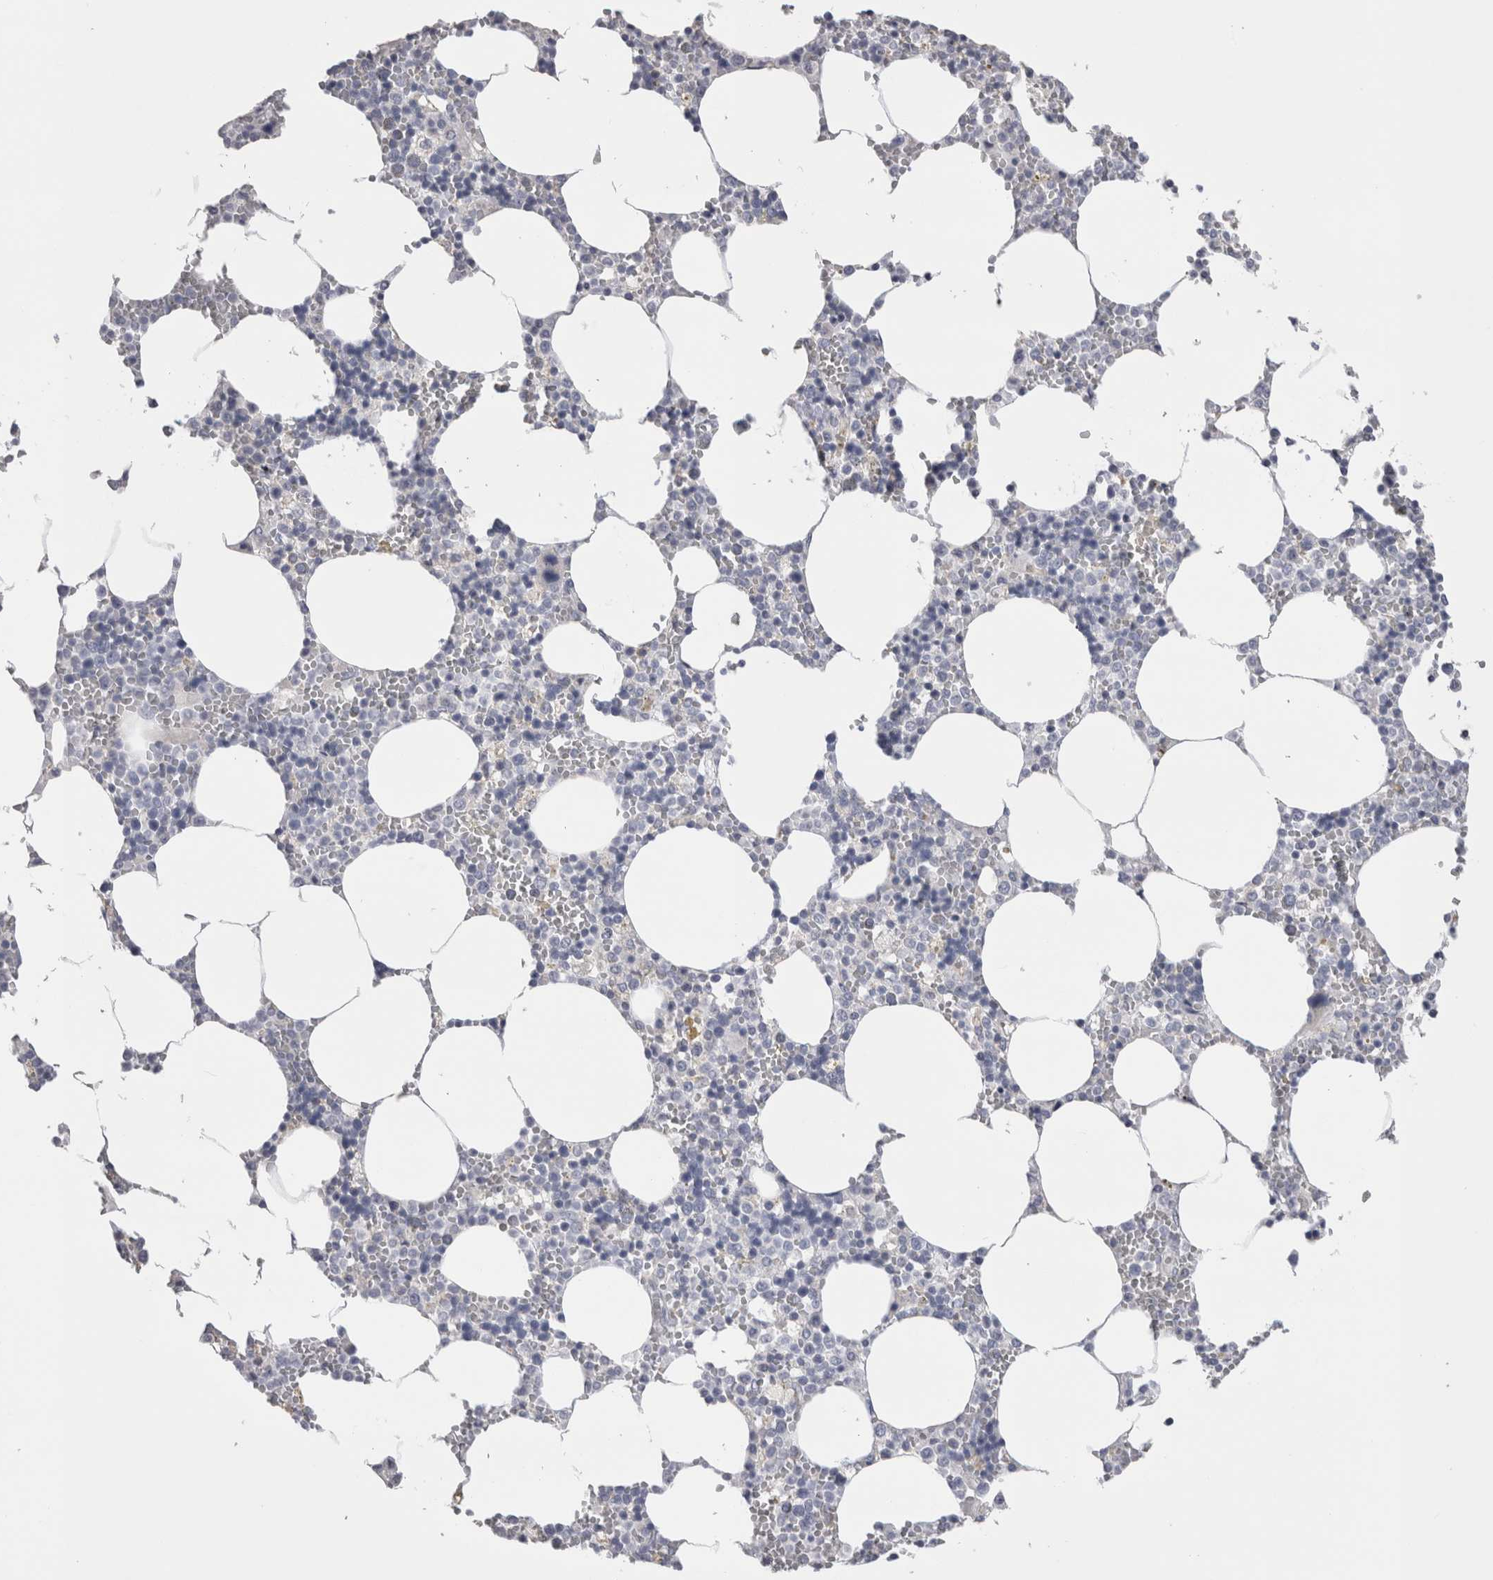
{"staining": {"intensity": "negative", "quantity": "none", "location": "none"}, "tissue": "bone marrow", "cell_type": "Hematopoietic cells", "image_type": "normal", "snomed": [{"axis": "morphology", "description": "Normal tissue, NOS"}, {"axis": "topography", "description": "Bone marrow"}], "caption": "Immunohistochemistry micrograph of normal bone marrow: human bone marrow stained with DAB displays no significant protein expression in hematopoietic cells. (DAB (3,3'-diaminobenzidine) immunohistochemistry (IHC), high magnification).", "gene": "DHRS4", "patient": {"sex": "male", "age": 70}}